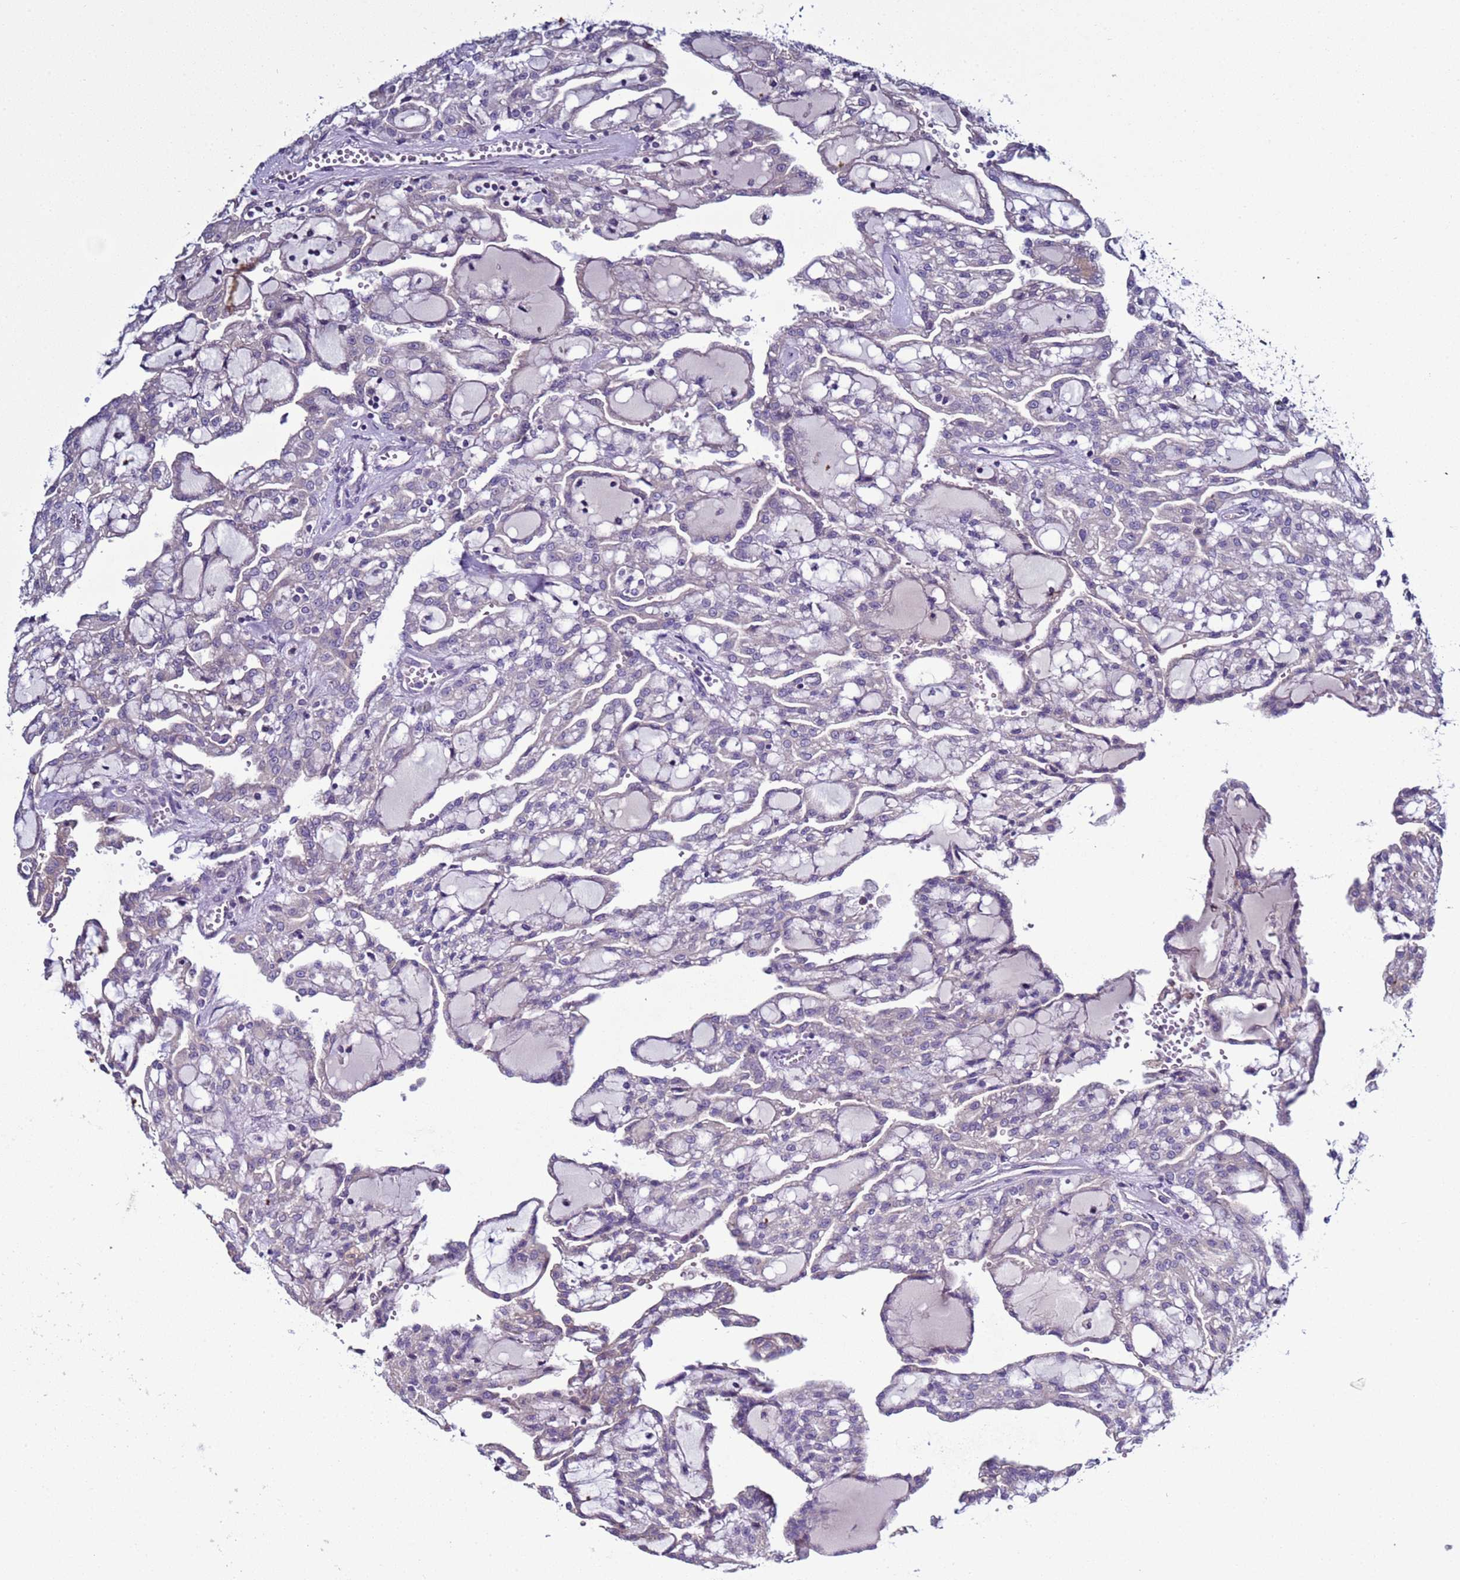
{"staining": {"intensity": "negative", "quantity": "none", "location": "none"}, "tissue": "renal cancer", "cell_type": "Tumor cells", "image_type": "cancer", "snomed": [{"axis": "morphology", "description": "Adenocarcinoma, NOS"}, {"axis": "topography", "description": "Kidney"}], "caption": "High power microscopy photomicrograph of an immunohistochemistry image of adenocarcinoma (renal), revealing no significant positivity in tumor cells.", "gene": "RABL2B", "patient": {"sex": "male", "age": 63}}